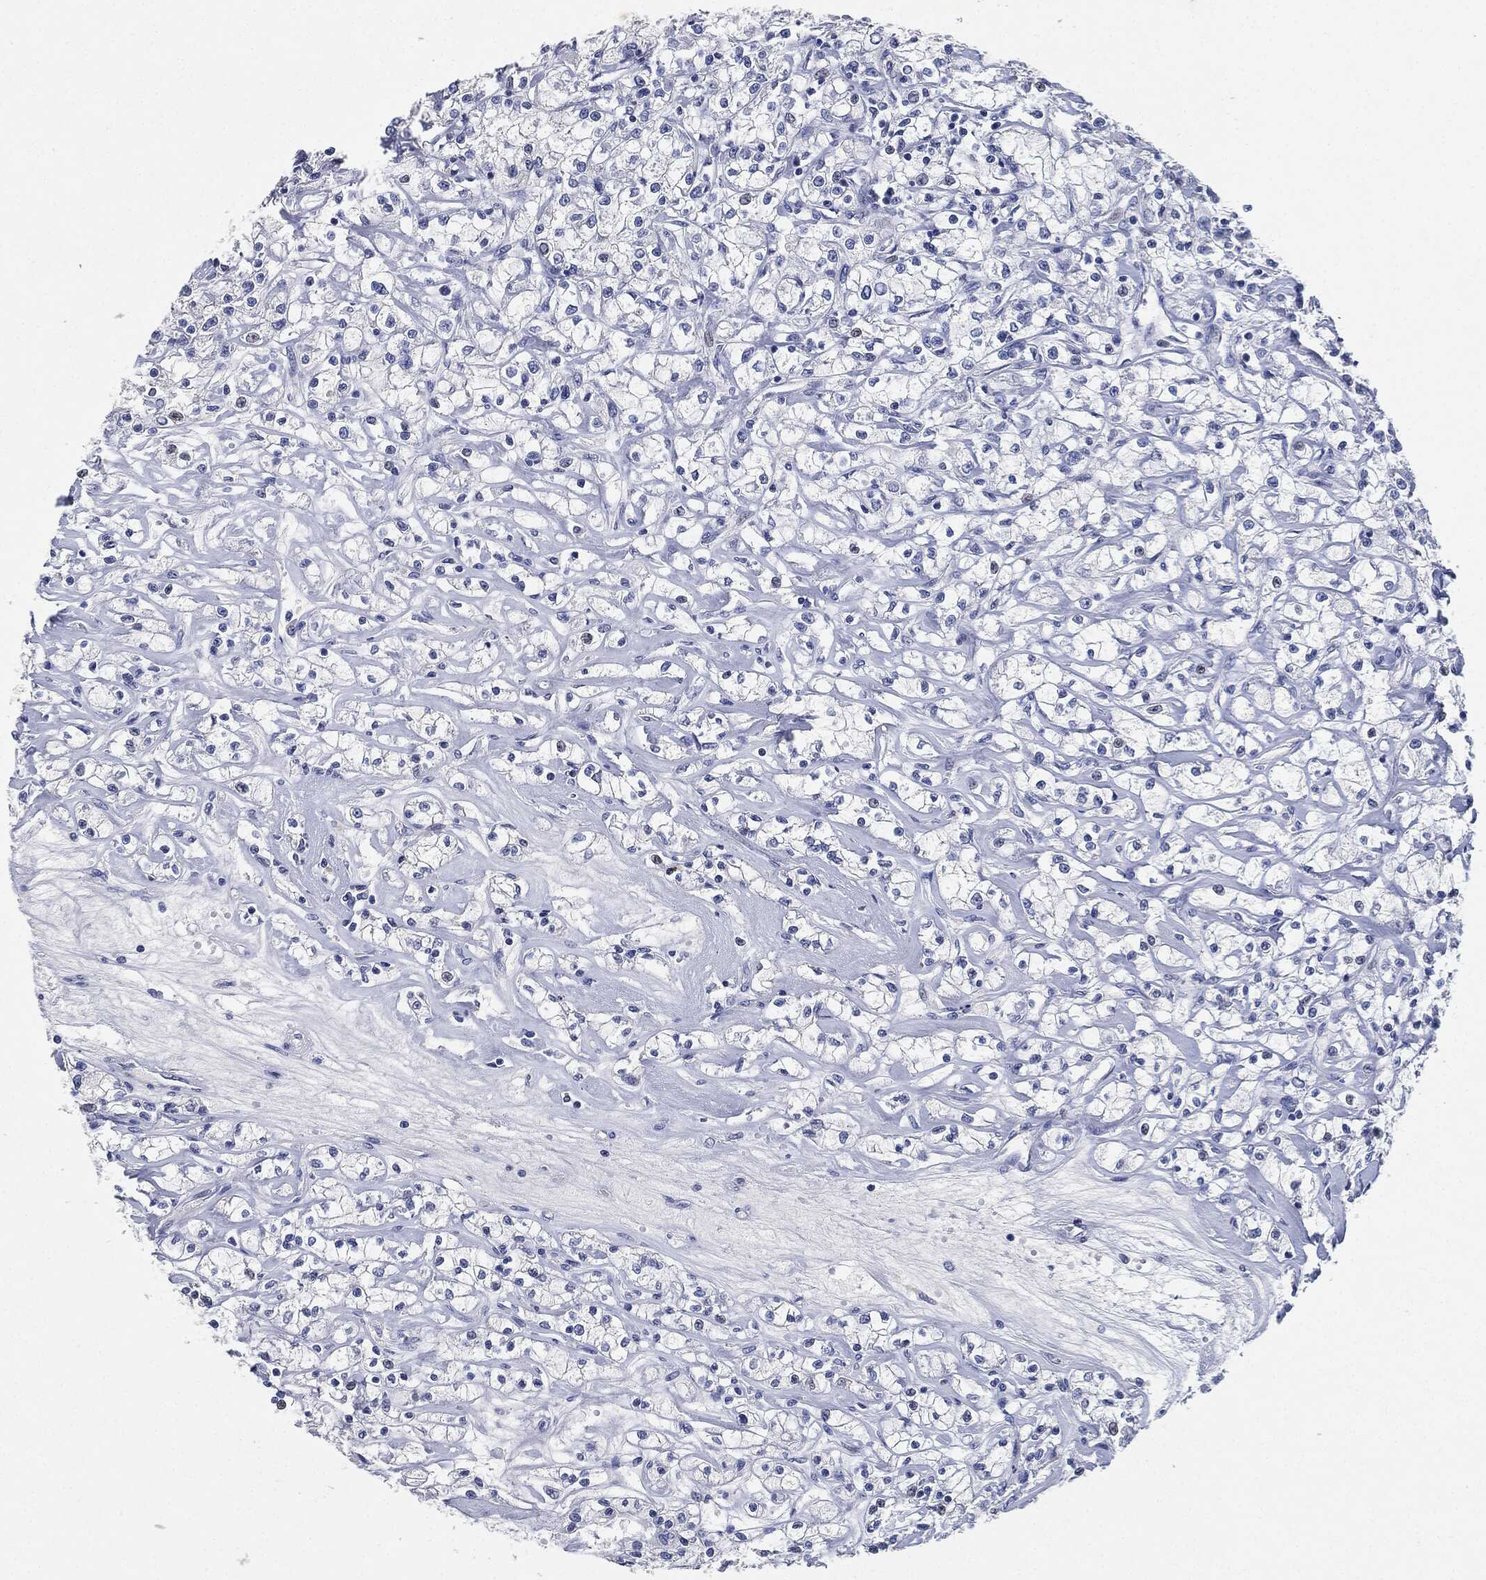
{"staining": {"intensity": "negative", "quantity": "none", "location": "none"}, "tissue": "renal cancer", "cell_type": "Tumor cells", "image_type": "cancer", "snomed": [{"axis": "morphology", "description": "Adenocarcinoma, NOS"}, {"axis": "topography", "description": "Kidney"}], "caption": "Tumor cells show no significant protein expression in renal cancer.", "gene": "NTRK1", "patient": {"sex": "female", "age": 59}}